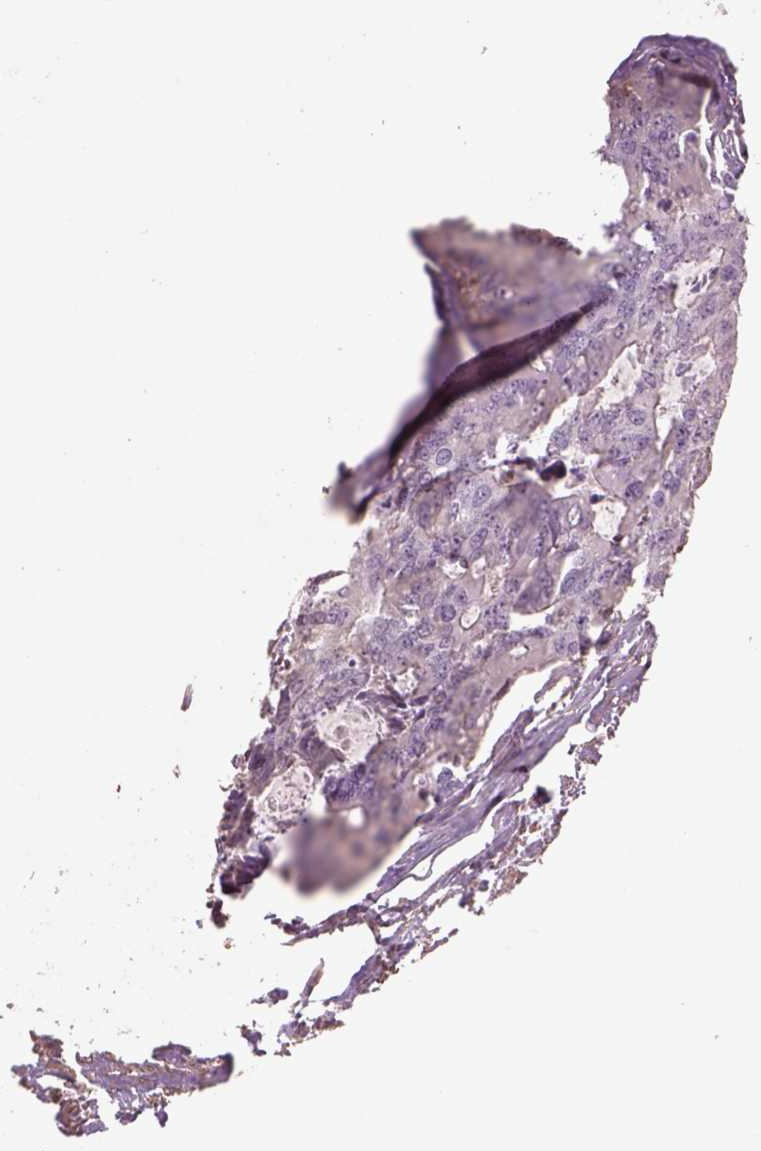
{"staining": {"intensity": "negative", "quantity": "none", "location": "none"}, "tissue": "colorectal cancer", "cell_type": "Tumor cells", "image_type": "cancer", "snomed": [{"axis": "morphology", "description": "Adenocarcinoma, NOS"}, {"axis": "topography", "description": "Colon"}], "caption": "This is a histopathology image of IHC staining of colorectal cancer, which shows no expression in tumor cells.", "gene": "LIN7A", "patient": {"sex": "male", "age": 67}}